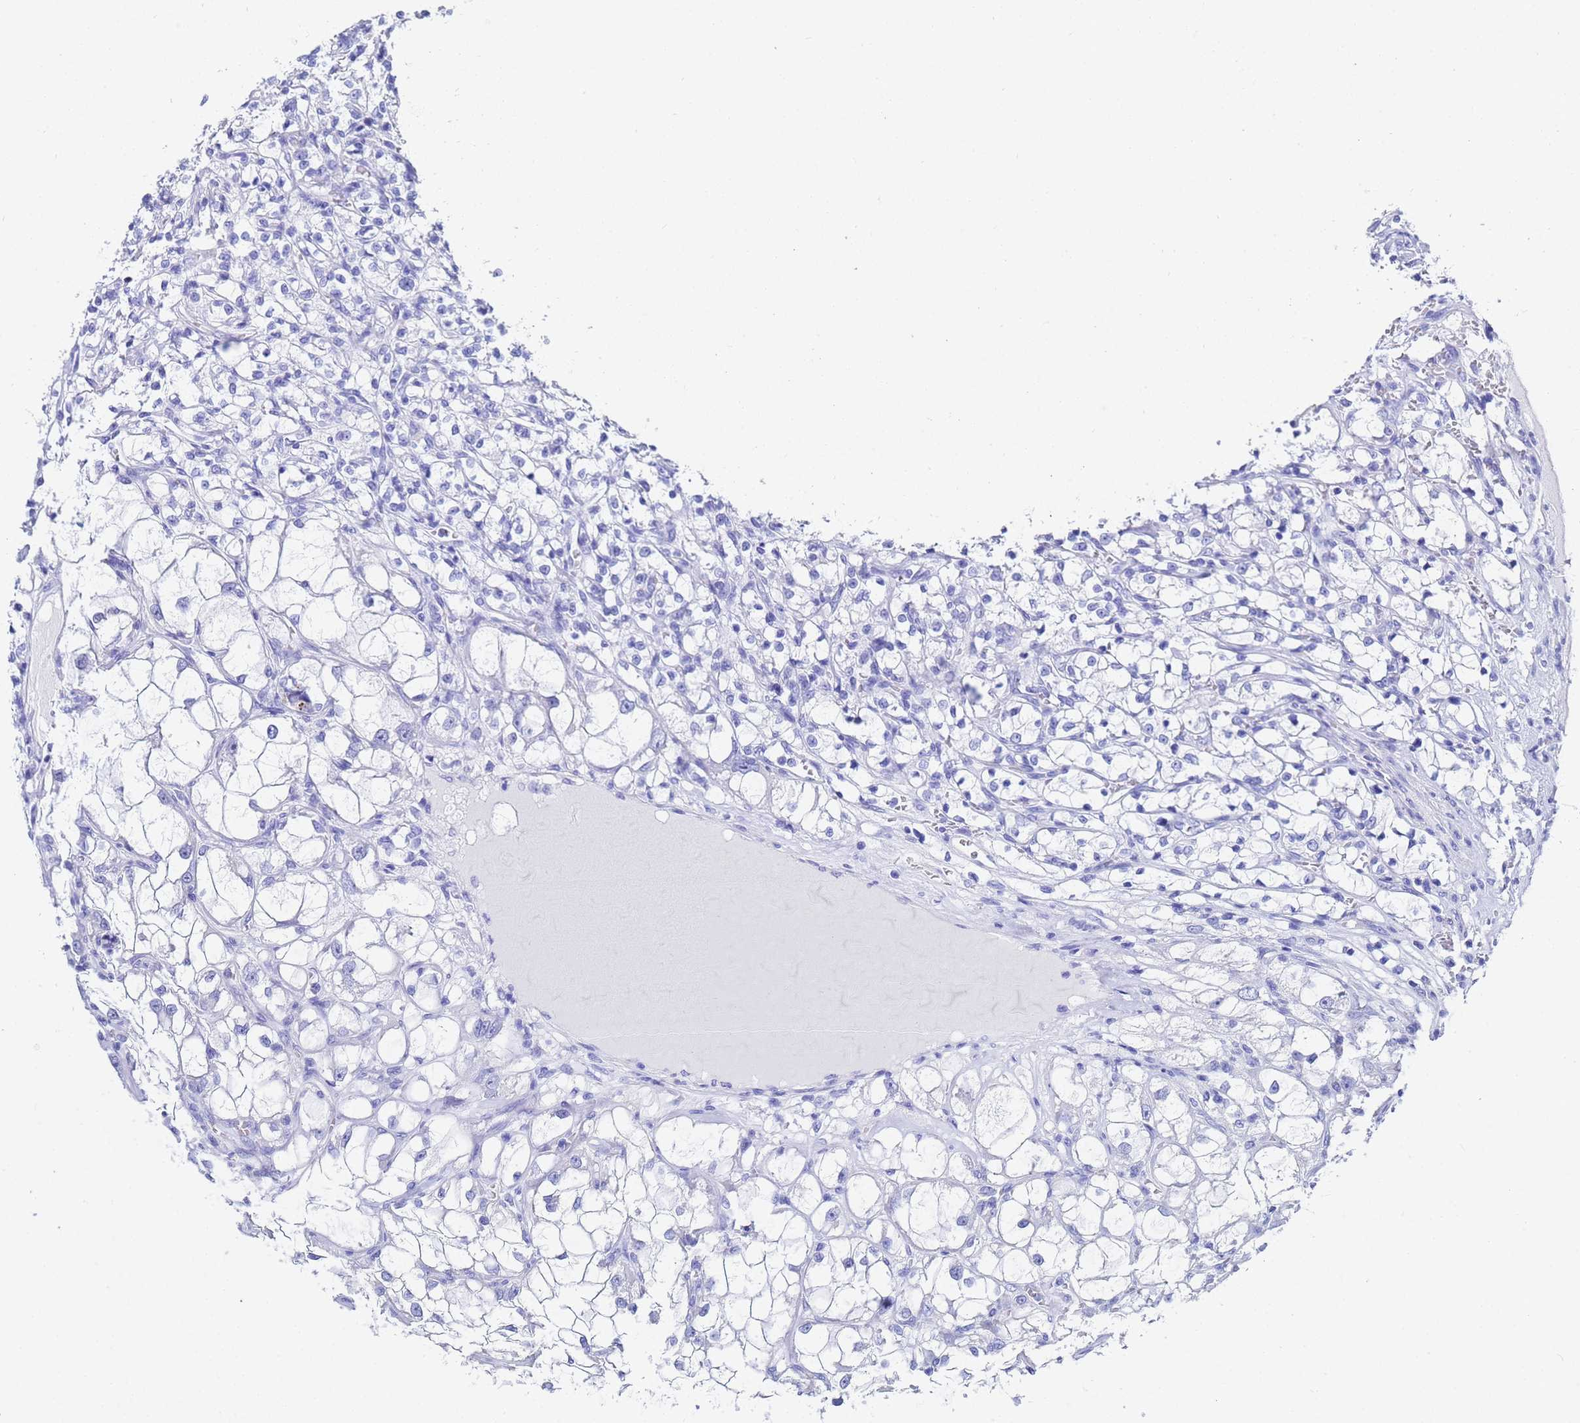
{"staining": {"intensity": "negative", "quantity": "none", "location": "none"}, "tissue": "renal cancer", "cell_type": "Tumor cells", "image_type": "cancer", "snomed": [{"axis": "morphology", "description": "Adenocarcinoma, NOS"}, {"axis": "topography", "description": "Kidney"}], "caption": "The histopathology image exhibits no significant expression in tumor cells of renal adenocarcinoma.", "gene": "C2orf72", "patient": {"sex": "female", "age": 69}}